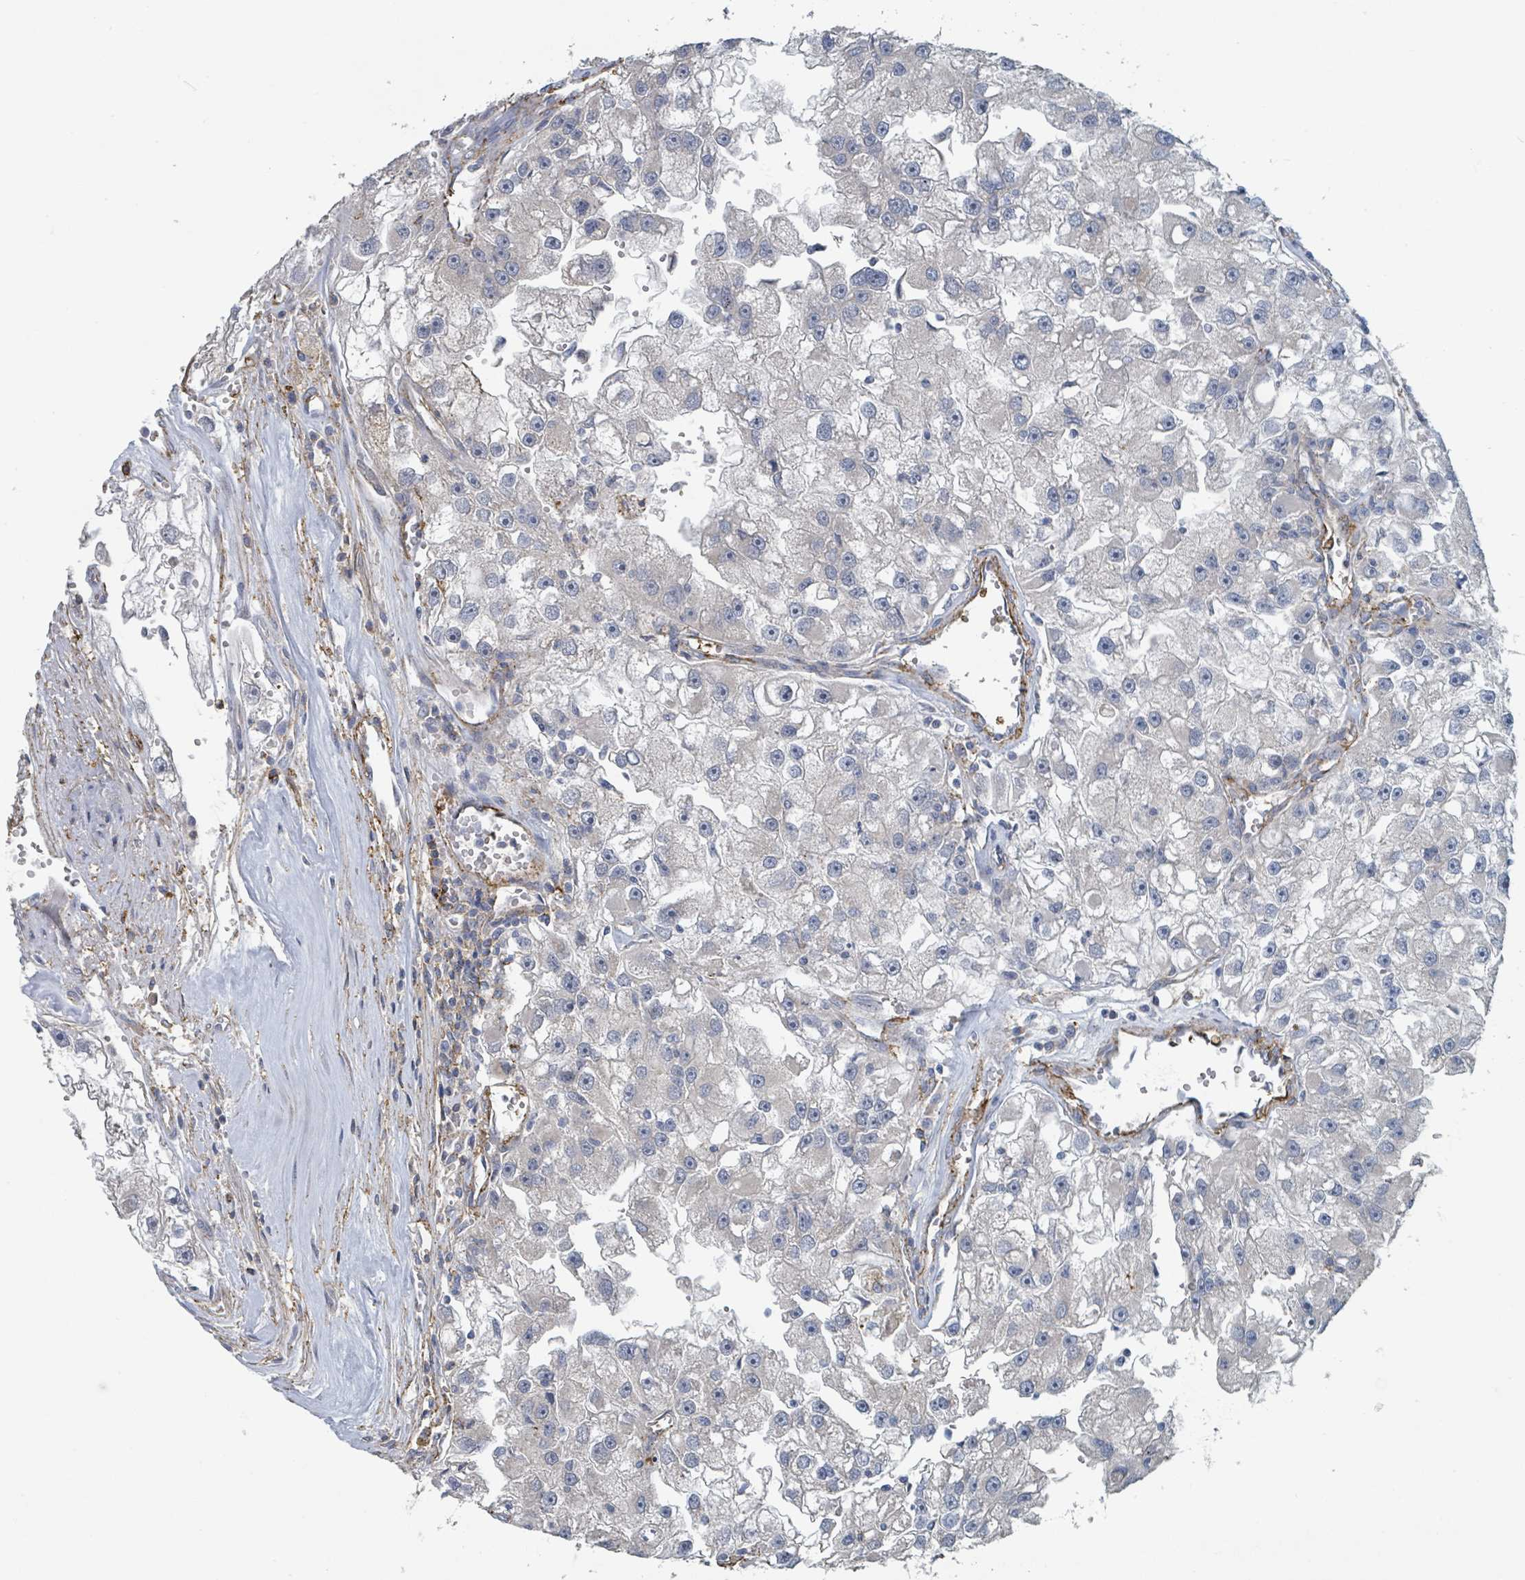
{"staining": {"intensity": "negative", "quantity": "none", "location": "none"}, "tissue": "renal cancer", "cell_type": "Tumor cells", "image_type": "cancer", "snomed": [{"axis": "morphology", "description": "Adenocarcinoma, NOS"}, {"axis": "topography", "description": "Kidney"}], "caption": "Renal adenocarcinoma was stained to show a protein in brown. There is no significant staining in tumor cells. The staining was performed using DAB (3,3'-diaminobenzidine) to visualize the protein expression in brown, while the nuclei were stained in blue with hematoxylin (Magnification: 20x).", "gene": "LRRC42", "patient": {"sex": "male", "age": 63}}